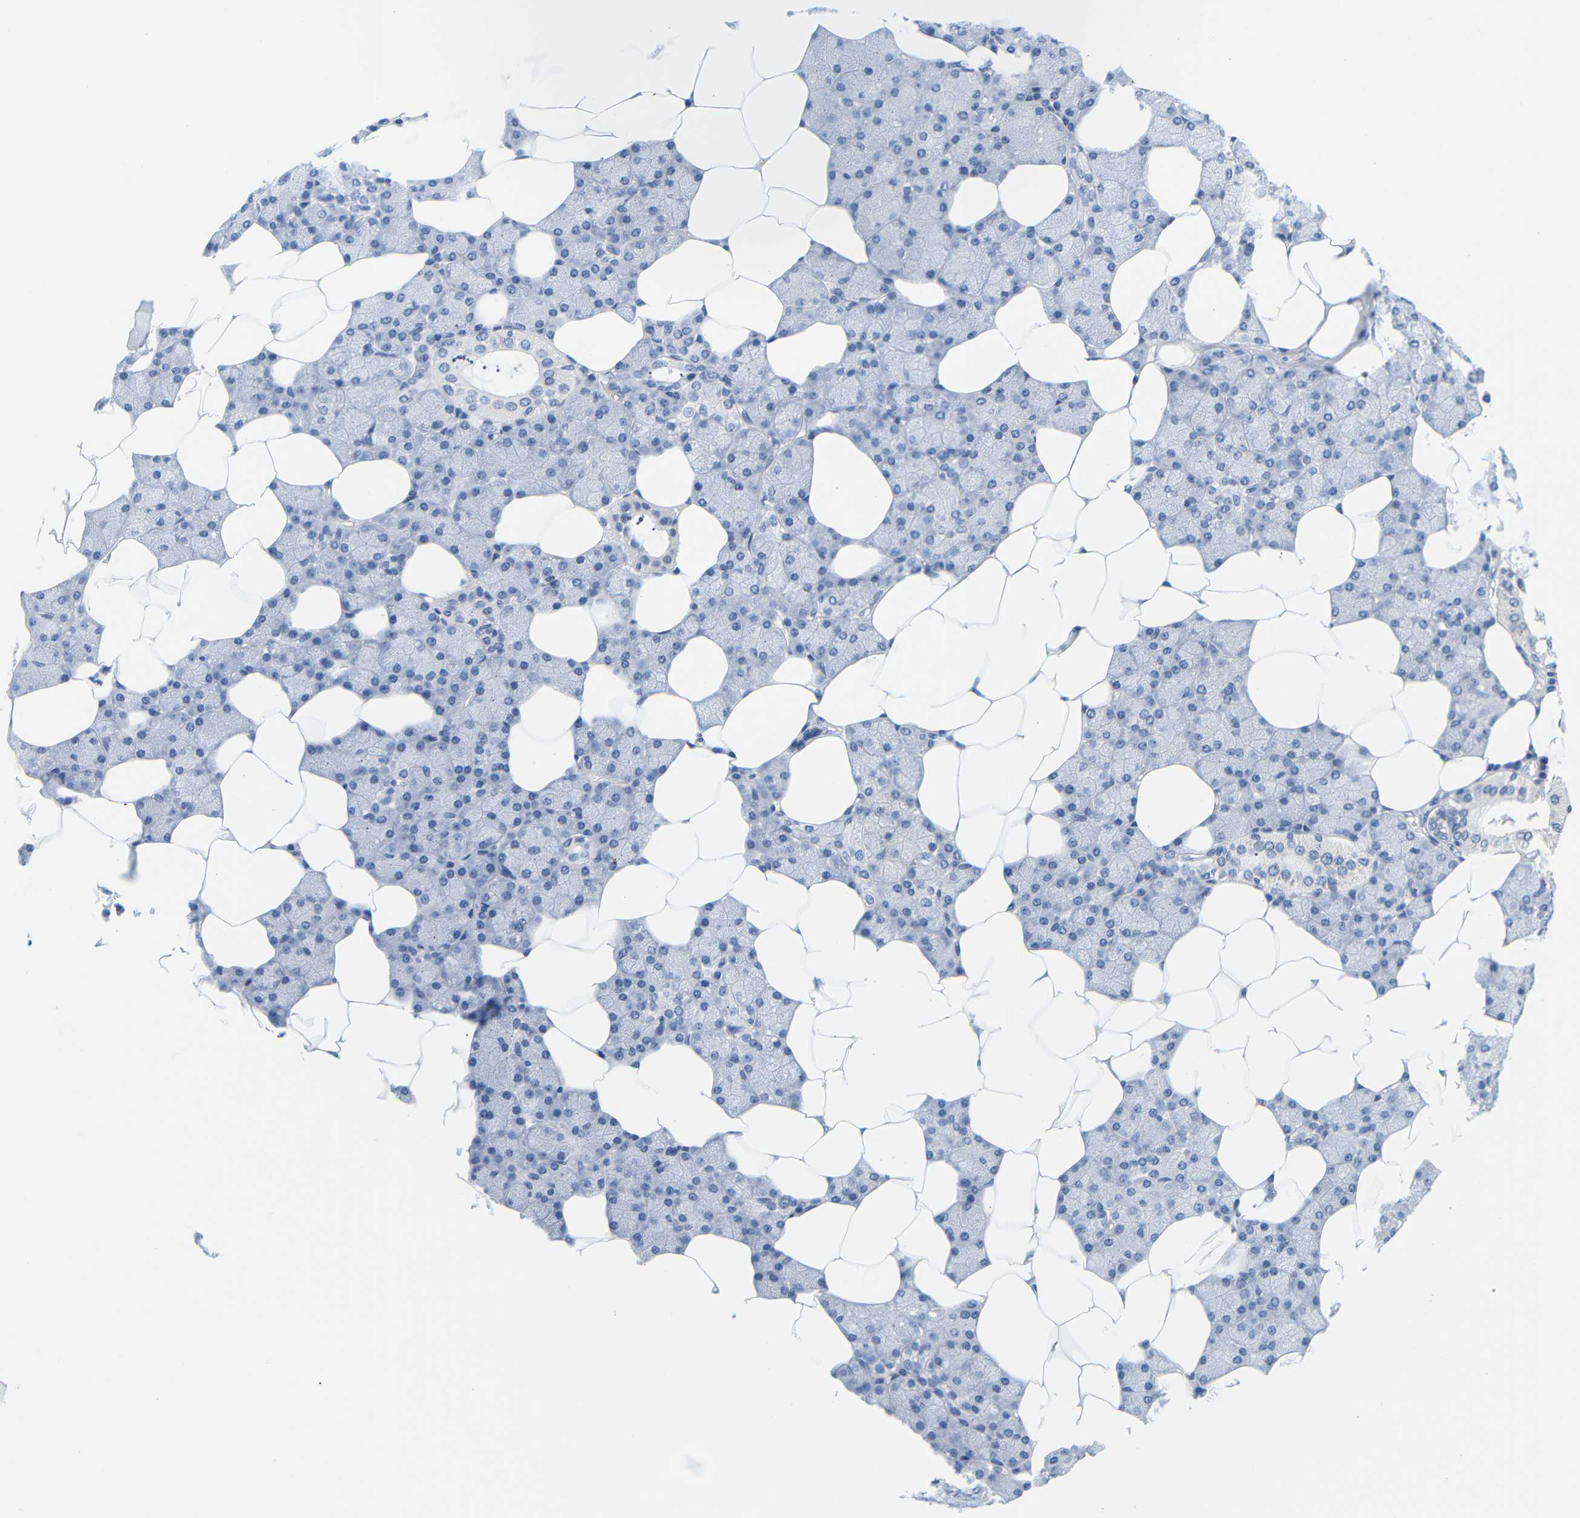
{"staining": {"intensity": "negative", "quantity": "none", "location": "none"}, "tissue": "salivary gland", "cell_type": "Glandular cells", "image_type": "normal", "snomed": [{"axis": "morphology", "description": "Normal tissue, NOS"}, {"axis": "topography", "description": "Salivary gland"}], "caption": "IHC histopathology image of unremarkable salivary gland: salivary gland stained with DAB exhibits no significant protein expression in glandular cells. (DAB (3,3'-diaminobenzidine) immunohistochemistry (IHC) with hematoxylin counter stain).", "gene": "GJA5", "patient": {"sex": "male", "age": 62}}